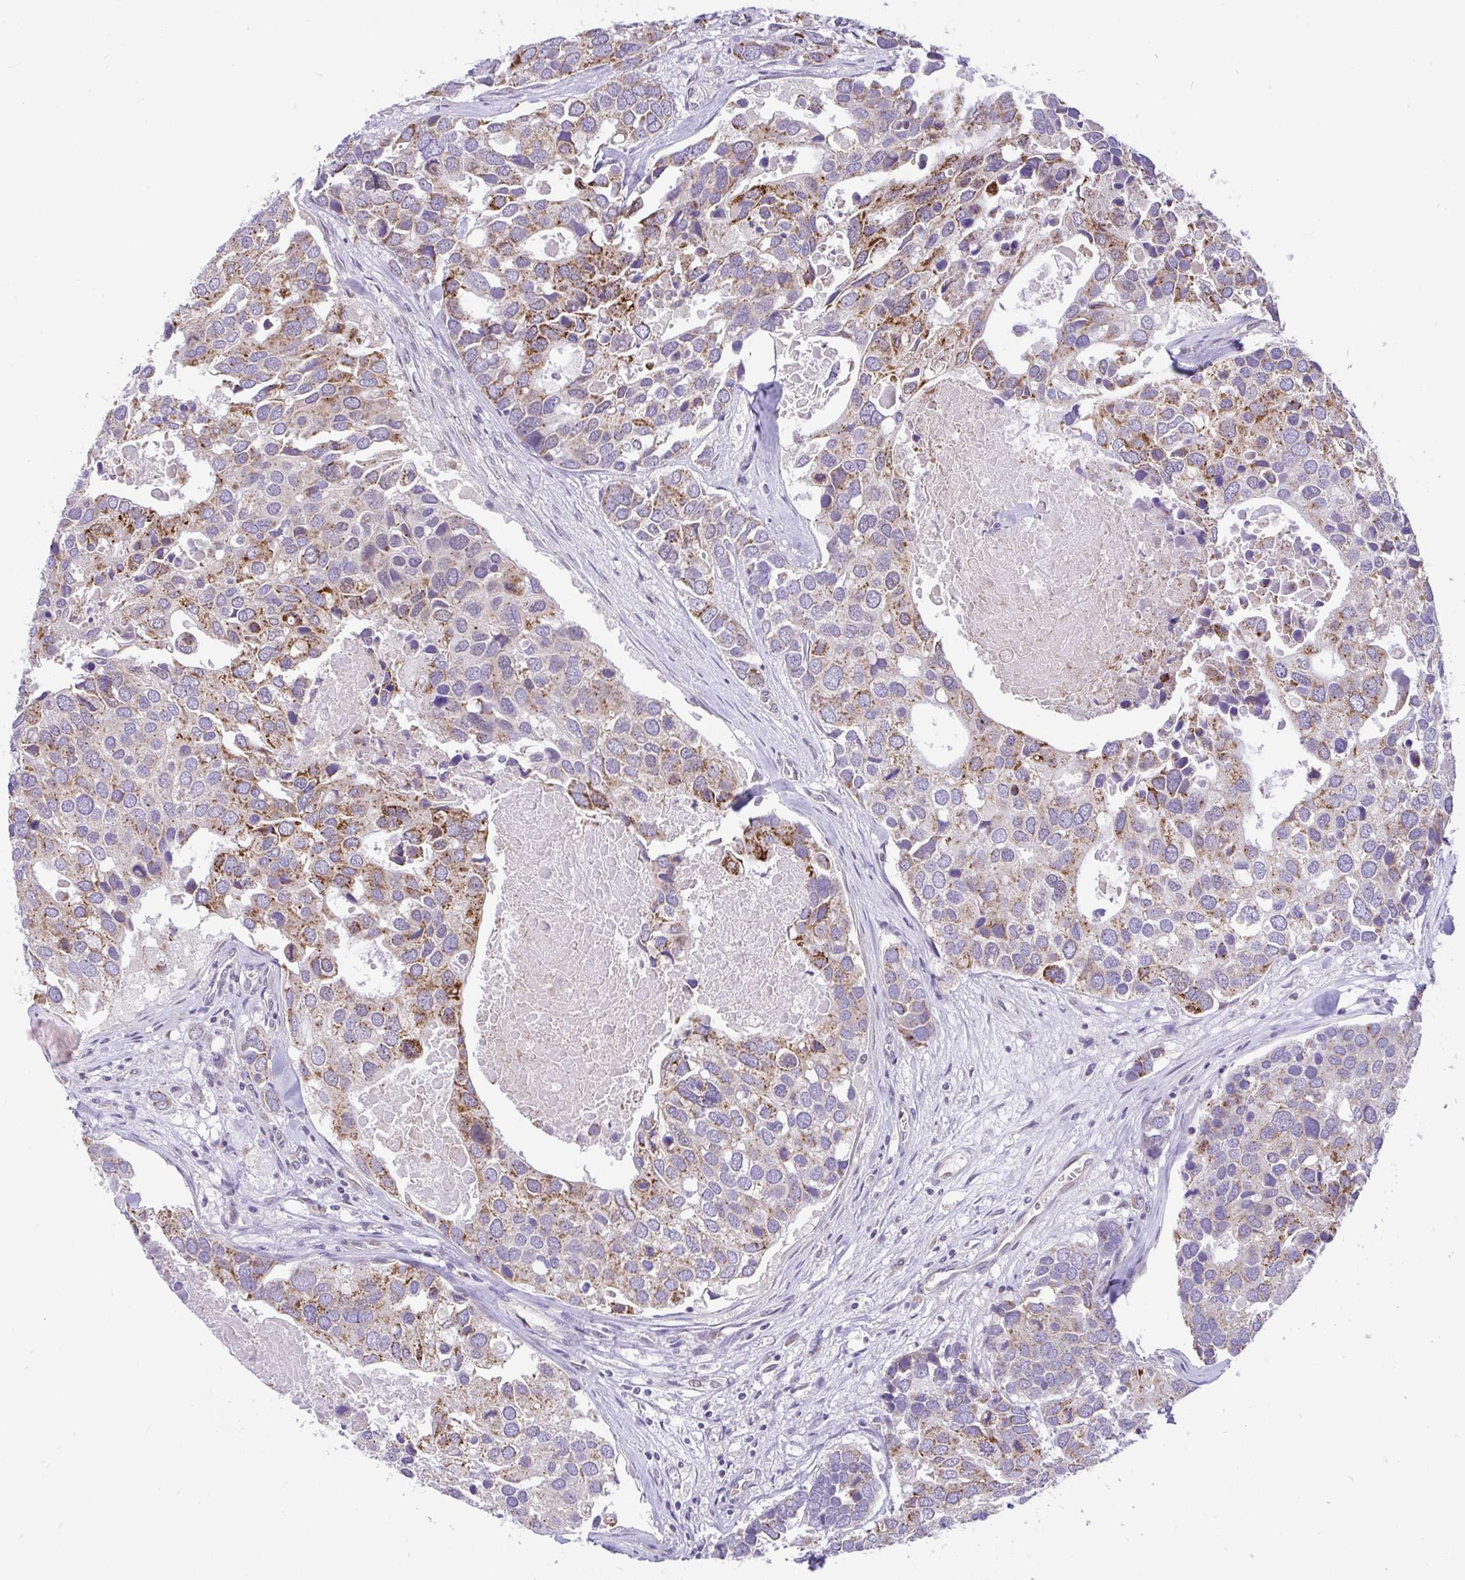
{"staining": {"intensity": "moderate", "quantity": "25%-75%", "location": "cytoplasmic/membranous"}, "tissue": "breast cancer", "cell_type": "Tumor cells", "image_type": "cancer", "snomed": [{"axis": "morphology", "description": "Duct carcinoma"}, {"axis": "topography", "description": "Breast"}], "caption": "Protein staining of breast infiltrating ductal carcinoma tissue demonstrates moderate cytoplasmic/membranous staining in approximately 25%-75% of tumor cells. The staining was performed using DAB to visualize the protein expression in brown, while the nuclei were stained in blue with hematoxylin (Magnification: 20x).", "gene": "PYCR2", "patient": {"sex": "female", "age": 83}}